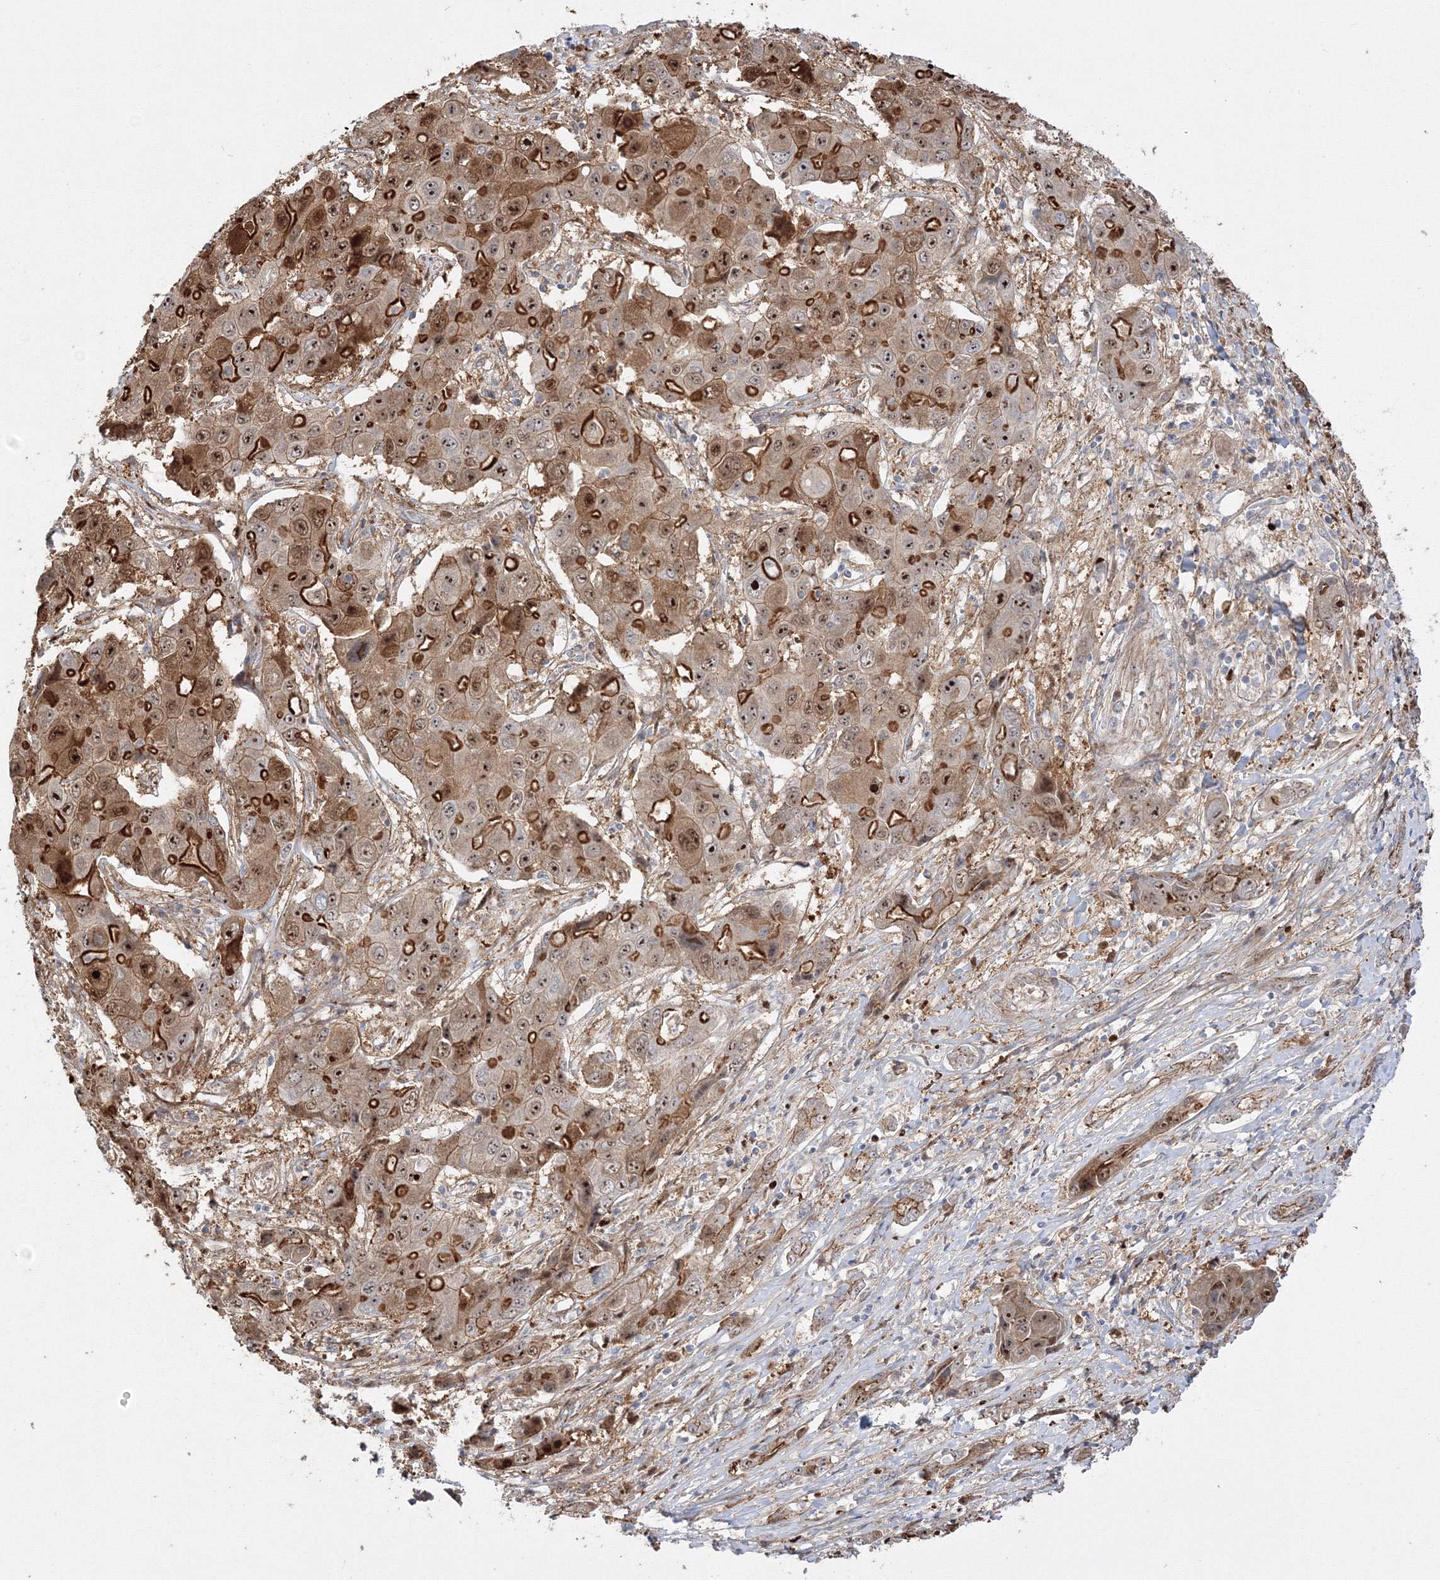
{"staining": {"intensity": "moderate", "quantity": ">75%", "location": "cytoplasmic/membranous,nuclear"}, "tissue": "liver cancer", "cell_type": "Tumor cells", "image_type": "cancer", "snomed": [{"axis": "morphology", "description": "Cholangiocarcinoma"}, {"axis": "topography", "description": "Liver"}], "caption": "DAB immunohistochemical staining of human liver cancer (cholangiocarcinoma) displays moderate cytoplasmic/membranous and nuclear protein staining in approximately >75% of tumor cells. Using DAB (brown) and hematoxylin (blue) stains, captured at high magnification using brightfield microscopy.", "gene": "NPM3", "patient": {"sex": "male", "age": 67}}